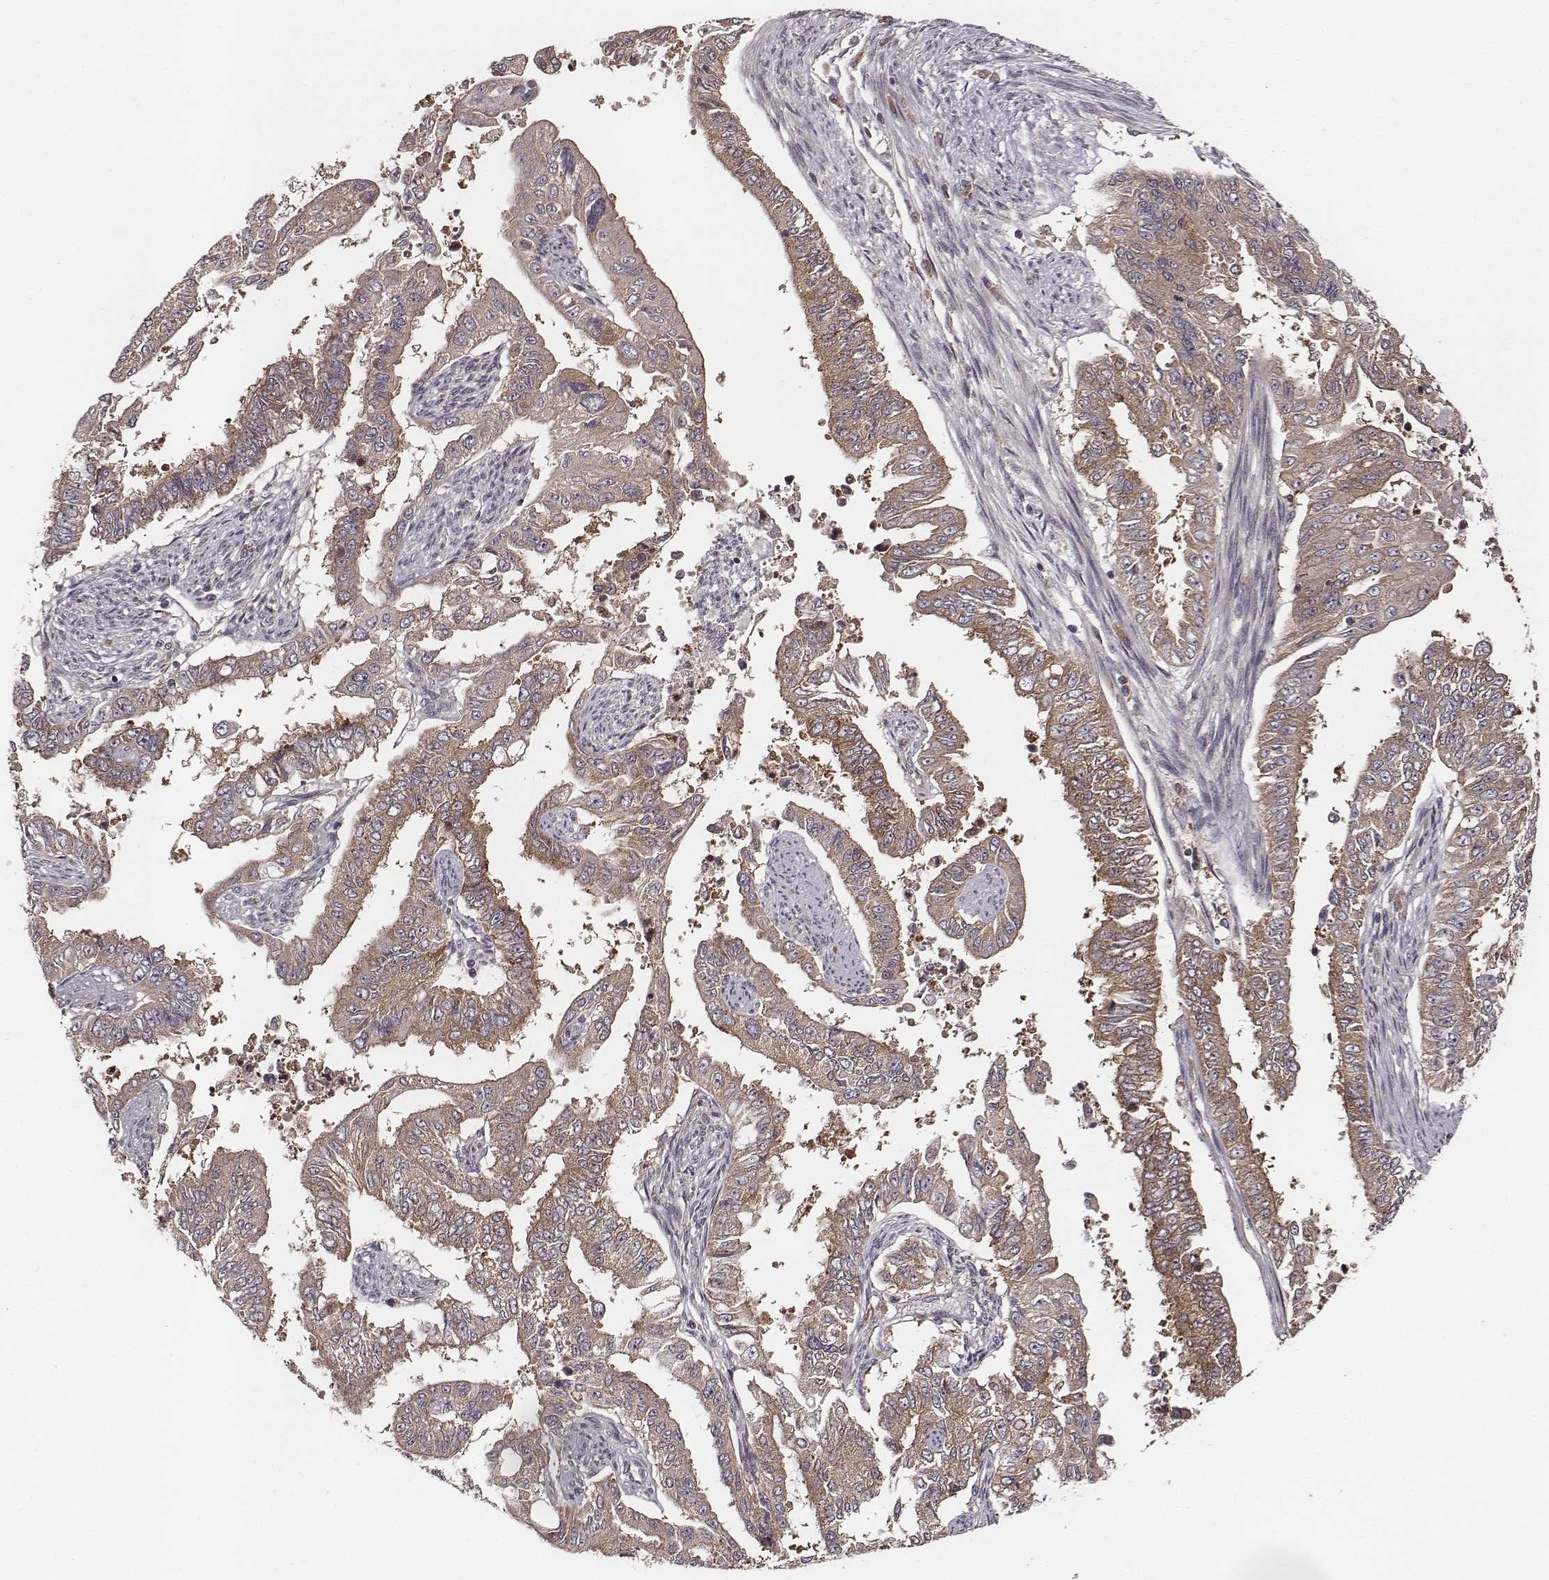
{"staining": {"intensity": "moderate", "quantity": ">75%", "location": "cytoplasmic/membranous"}, "tissue": "endometrial cancer", "cell_type": "Tumor cells", "image_type": "cancer", "snomed": [{"axis": "morphology", "description": "Adenocarcinoma, NOS"}, {"axis": "topography", "description": "Uterus"}], "caption": "High-magnification brightfield microscopy of endometrial adenocarcinoma stained with DAB (brown) and counterstained with hematoxylin (blue). tumor cells exhibit moderate cytoplasmic/membranous positivity is identified in approximately>75% of cells.", "gene": "VPS26A", "patient": {"sex": "female", "age": 59}}